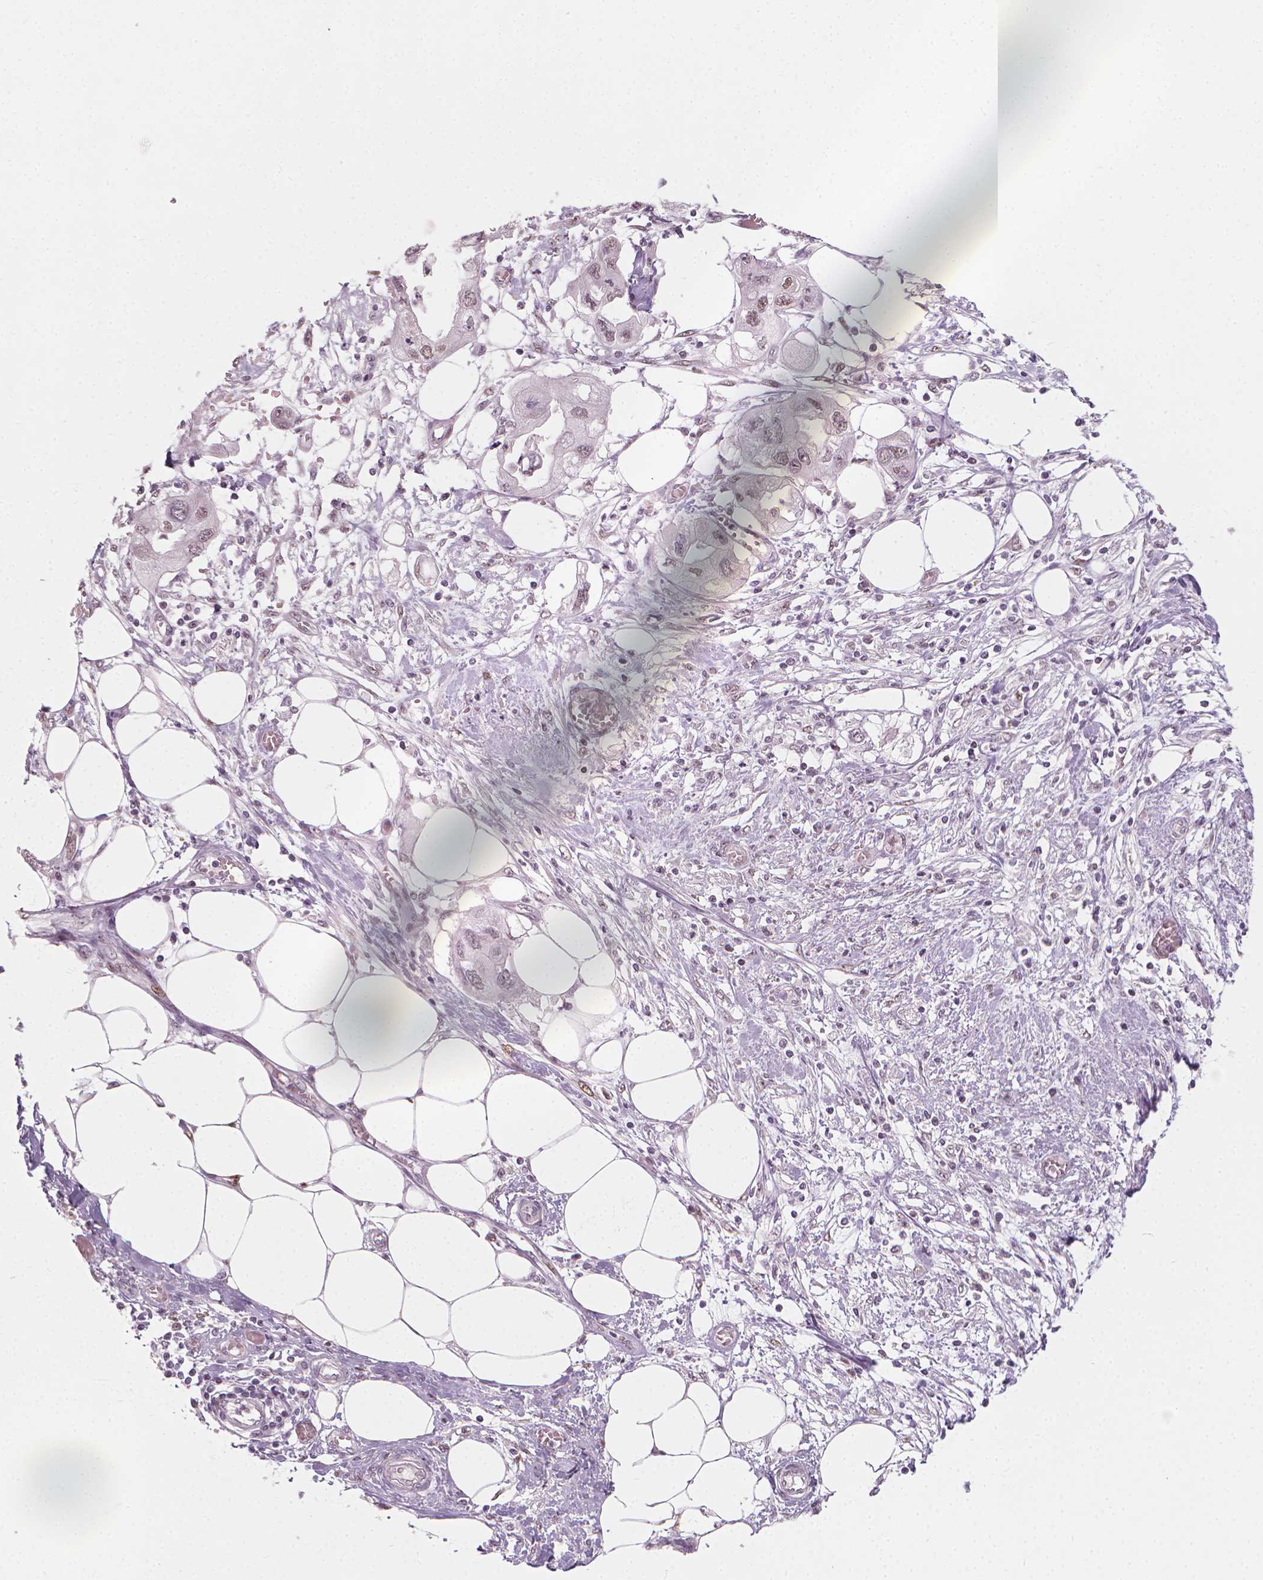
{"staining": {"intensity": "weak", "quantity": "<25%", "location": "nuclear"}, "tissue": "endometrial cancer", "cell_type": "Tumor cells", "image_type": "cancer", "snomed": [{"axis": "morphology", "description": "Adenocarcinoma, NOS"}, {"axis": "morphology", "description": "Adenocarcinoma, metastatic, NOS"}, {"axis": "topography", "description": "Adipose tissue"}, {"axis": "topography", "description": "Endometrium"}], "caption": "High magnification brightfield microscopy of endometrial cancer stained with DAB (3,3'-diaminobenzidine) (brown) and counterstained with hematoxylin (blue): tumor cells show no significant positivity. Brightfield microscopy of immunohistochemistry stained with DAB (brown) and hematoxylin (blue), captured at high magnification.", "gene": "CDKN1C", "patient": {"sex": "female", "age": 67}}